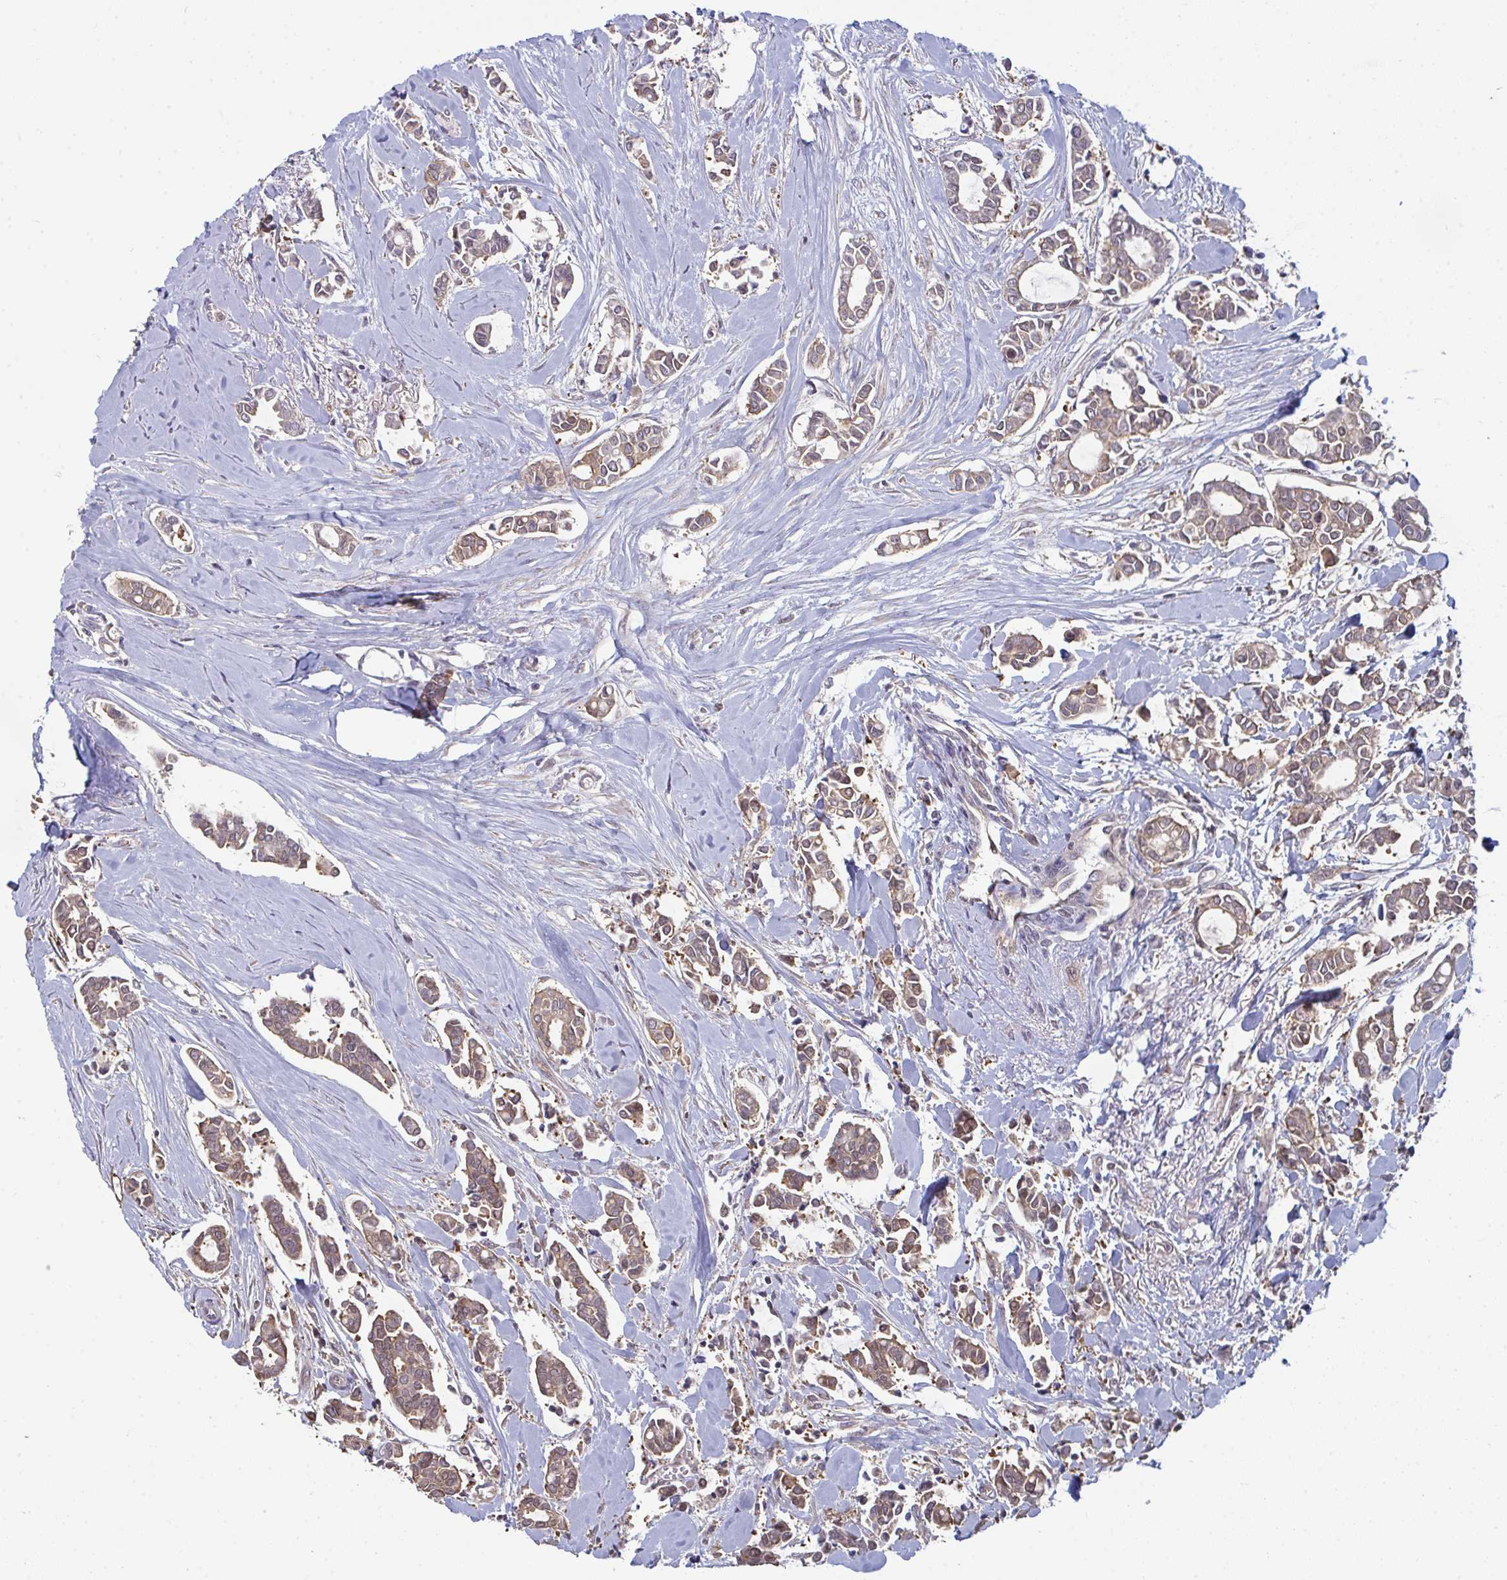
{"staining": {"intensity": "moderate", "quantity": "25%-75%", "location": "cytoplasmic/membranous"}, "tissue": "breast cancer", "cell_type": "Tumor cells", "image_type": "cancer", "snomed": [{"axis": "morphology", "description": "Duct carcinoma"}, {"axis": "topography", "description": "Breast"}], "caption": "Breast cancer stained for a protein (brown) exhibits moderate cytoplasmic/membranous positive expression in about 25%-75% of tumor cells.", "gene": "TTC9C", "patient": {"sex": "female", "age": 84}}